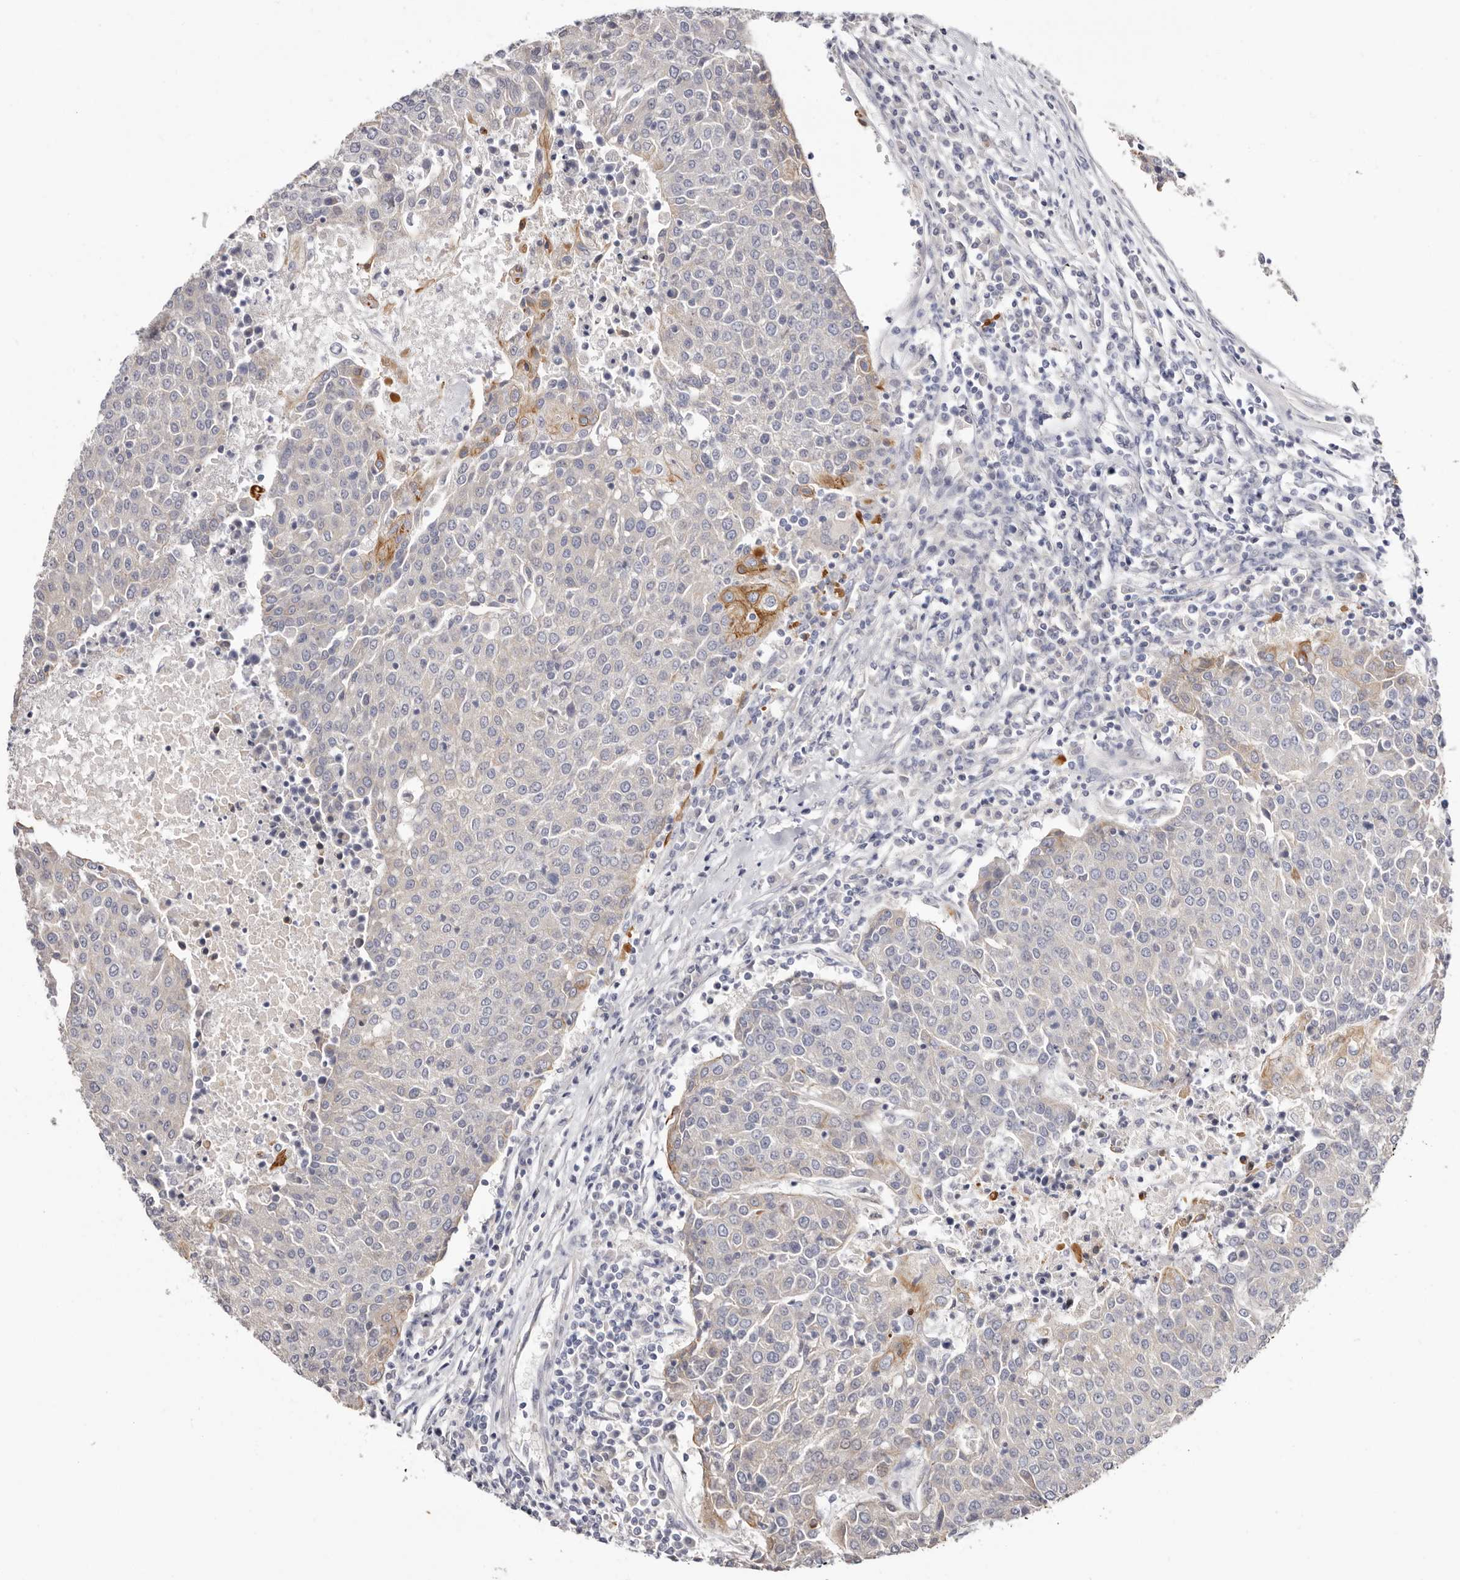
{"staining": {"intensity": "moderate", "quantity": "<25%", "location": "cytoplasmic/membranous"}, "tissue": "urothelial cancer", "cell_type": "Tumor cells", "image_type": "cancer", "snomed": [{"axis": "morphology", "description": "Urothelial carcinoma, High grade"}, {"axis": "topography", "description": "Urinary bladder"}], "caption": "Urothelial cancer stained with a protein marker demonstrates moderate staining in tumor cells.", "gene": "STK16", "patient": {"sex": "female", "age": 85}}